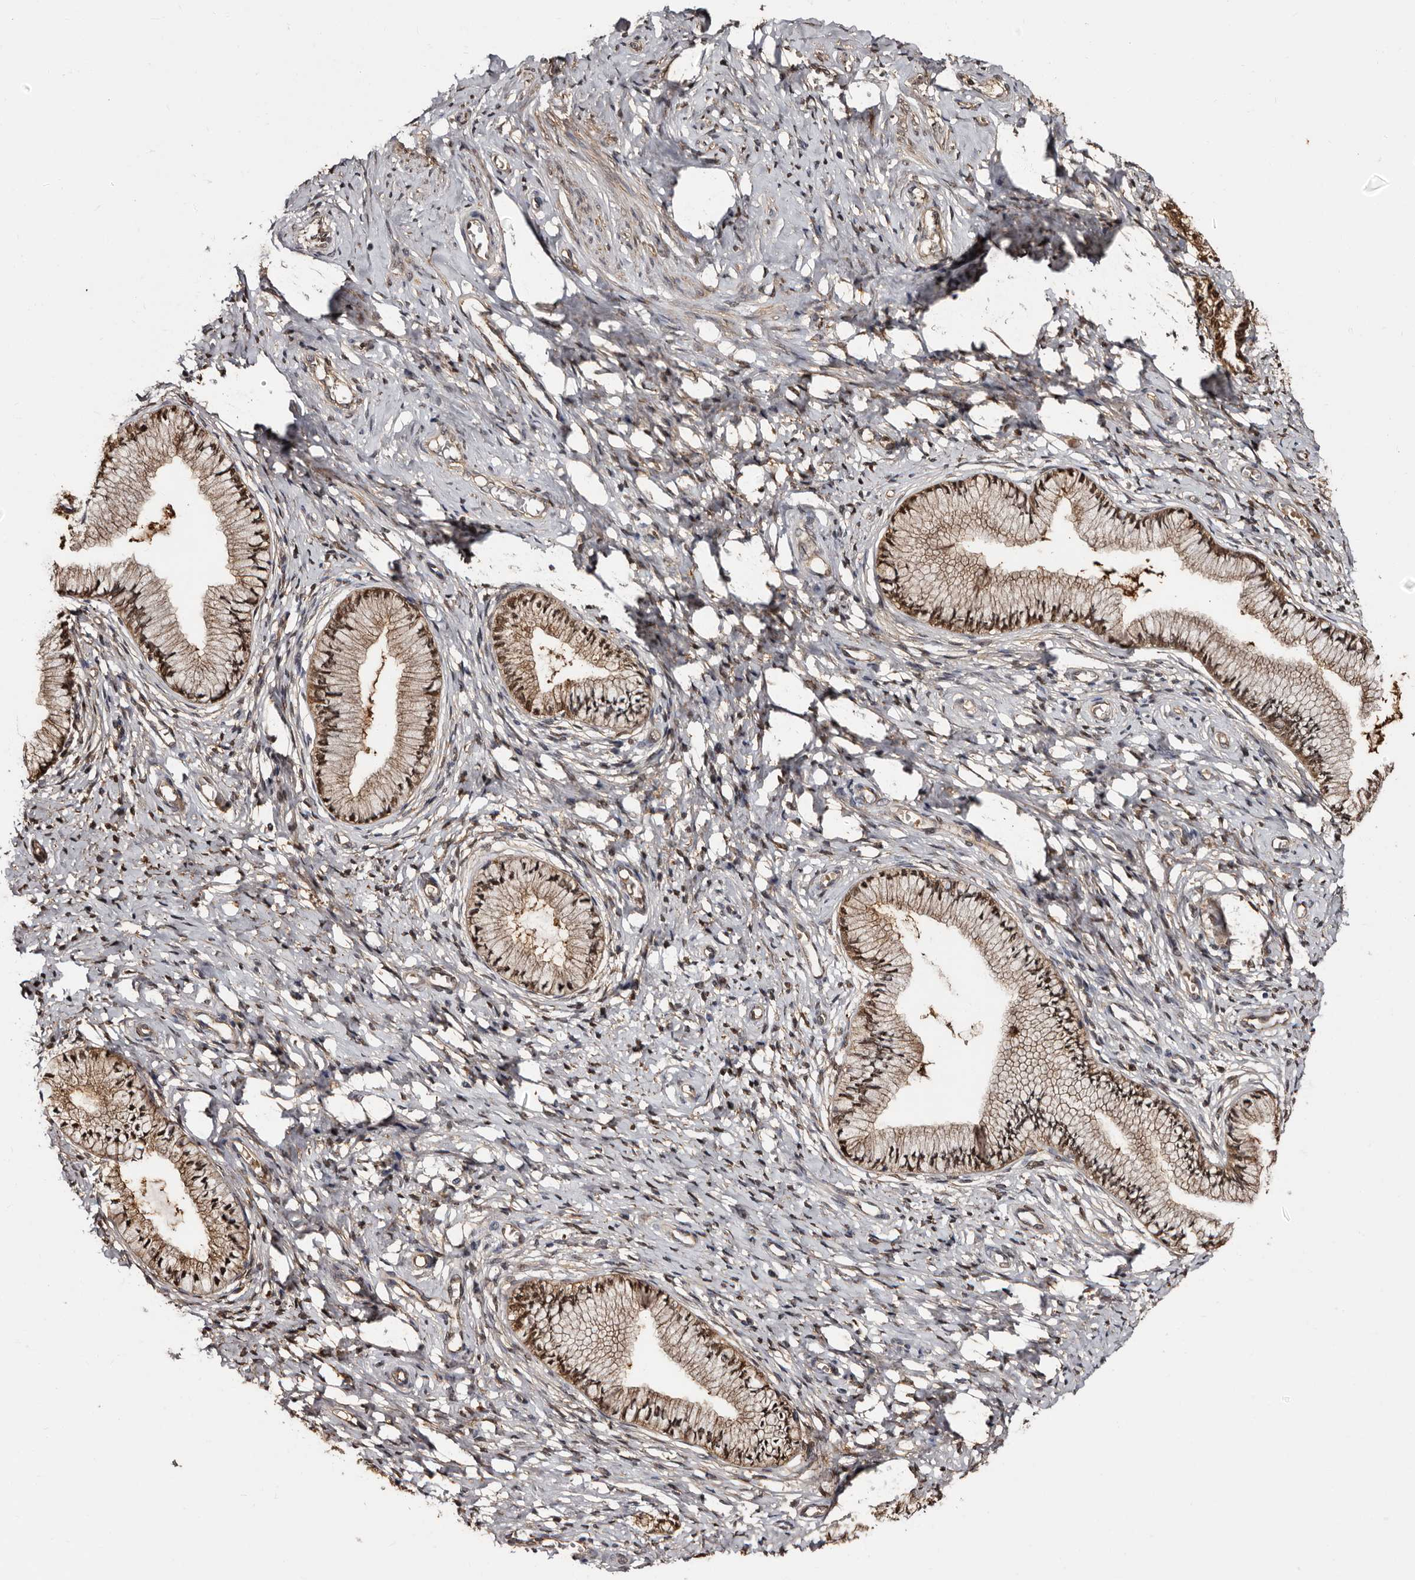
{"staining": {"intensity": "strong", "quantity": ">75%", "location": "cytoplasmic/membranous,nuclear"}, "tissue": "cervix", "cell_type": "Glandular cells", "image_type": "normal", "snomed": [{"axis": "morphology", "description": "Normal tissue, NOS"}, {"axis": "topography", "description": "Cervix"}], "caption": "Immunohistochemical staining of unremarkable human cervix shows >75% levels of strong cytoplasmic/membranous,nuclear protein expression in about >75% of glandular cells. Using DAB (brown) and hematoxylin (blue) stains, captured at high magnification using brightfield microscopy.", "gene": "DNPH1", "patient": {"sex": "female", "age": 36}}